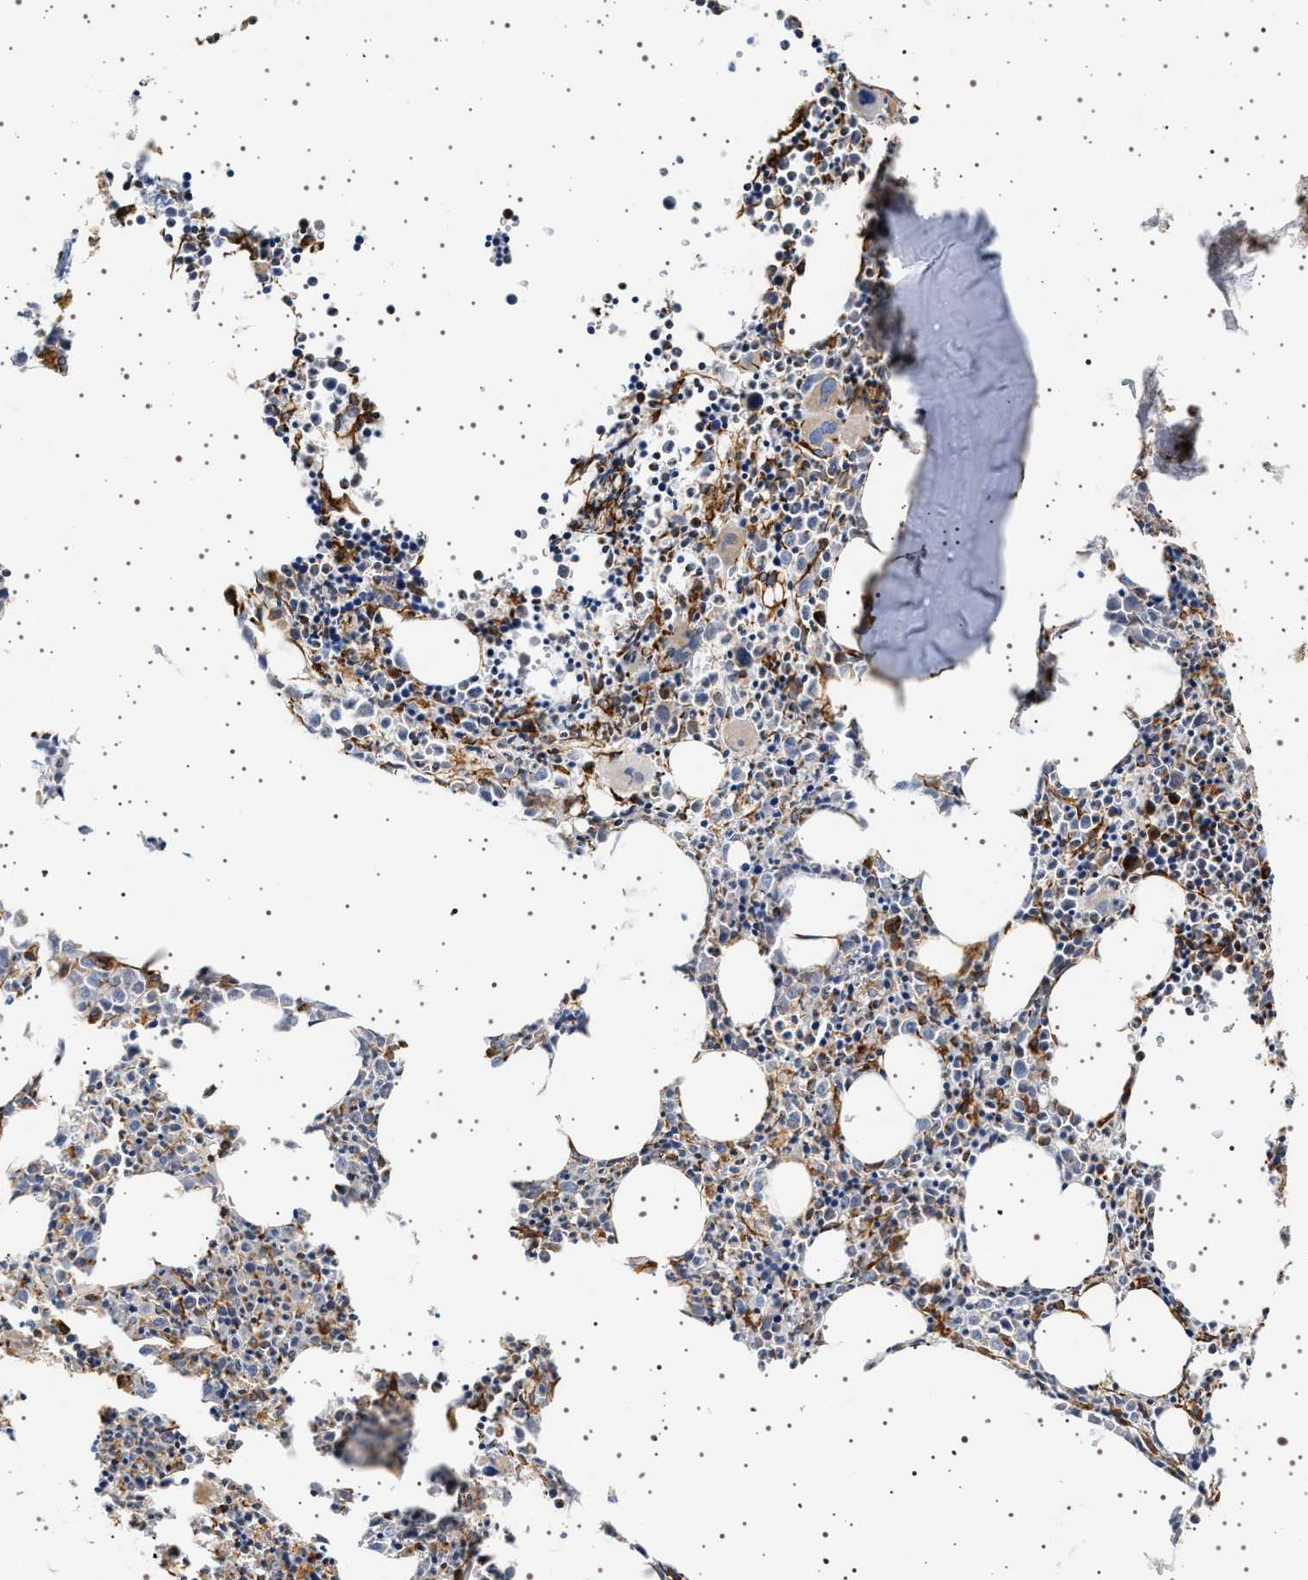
{"staining": {"intensity": "moderate", "quantity": "25%-75%", "location": "cytoplasmic/membranous"}, "tissue": "bone marrow", "cell_type": "Hematopoietic cells", "image_type": "normal", "snomed": [{"axis": "morphology", "description": "Normal tissue, NOS"}, {"axis": "morphology", "description": "Inflammation, NOS"}, {"axis": "topography", "description": "Bone marrow"}], "caption": "The photomicrograph shows immunohistochemical staining of benign bone marrow. There is moderate cytoplasmic/membranous staining is seen in about 25%-75% of hematopoietic cells. The staining was performed using DAB (3,3'-diaminobenzidine), with brown indicating positive protein expression. Nuclei are stained blue with hematoxylin.", "gene": "TRUB2", "patient": {"sex": "male", "age": 31}}